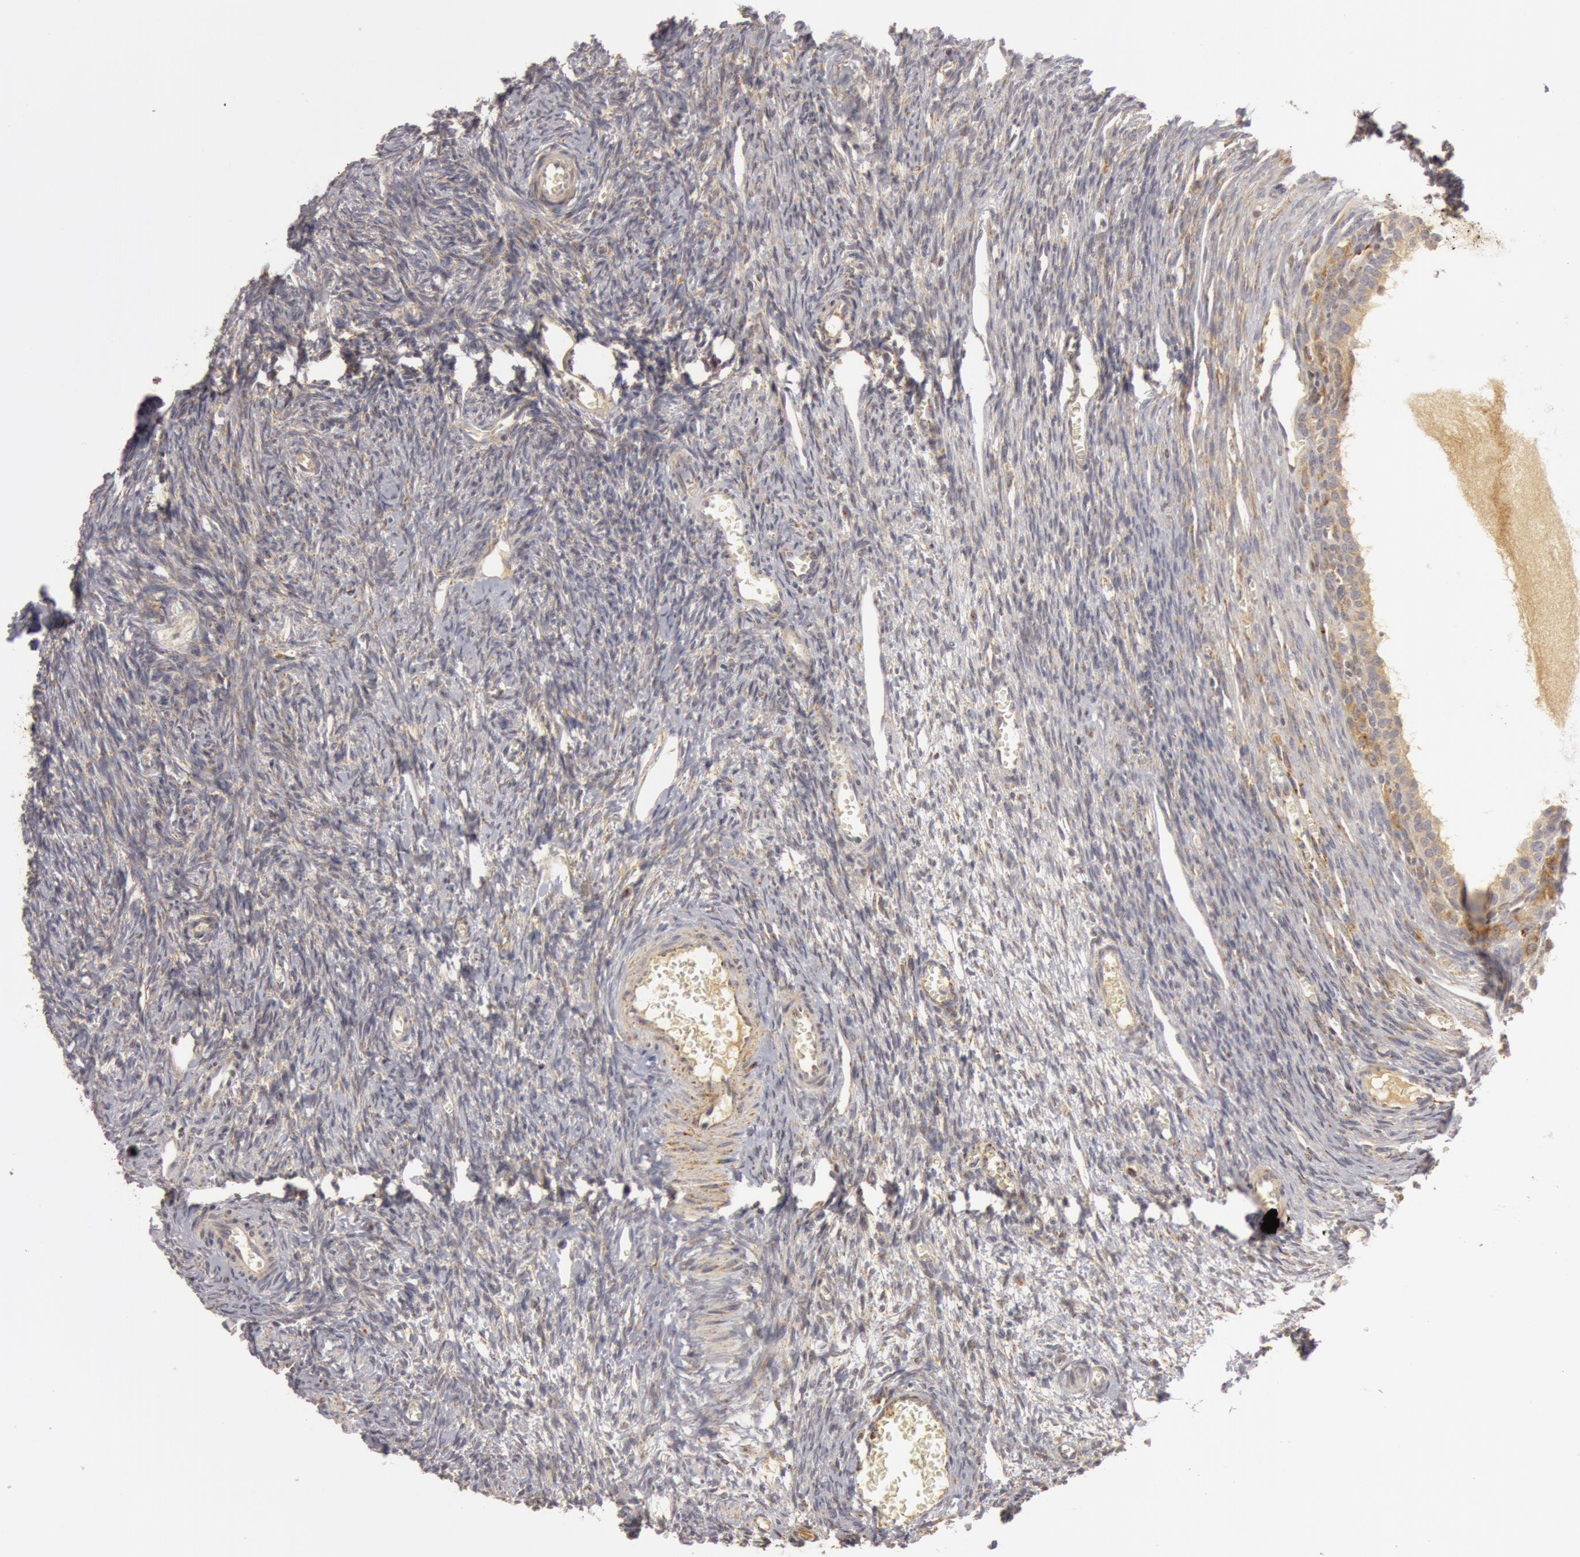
{"staining": {"intensity": "weak", "quantity": ">75%", "location": "cytoplasmic/membranous"}, "tissue": "ovary", "cell_type": "Follicle cells", "image_type": "normal", "snomed": [{"axis": "morphology", "description": "Normal tissue, NOS"}, {"axis": "topography", "description": "Ovary"}], "caption": "Ovary stained with a brown dye displays weak cytoplasmic/membranous positive positivity in about >75% of follicle cells.", "gene": "C7", "patient": {"sex": "female", "age": 27}}